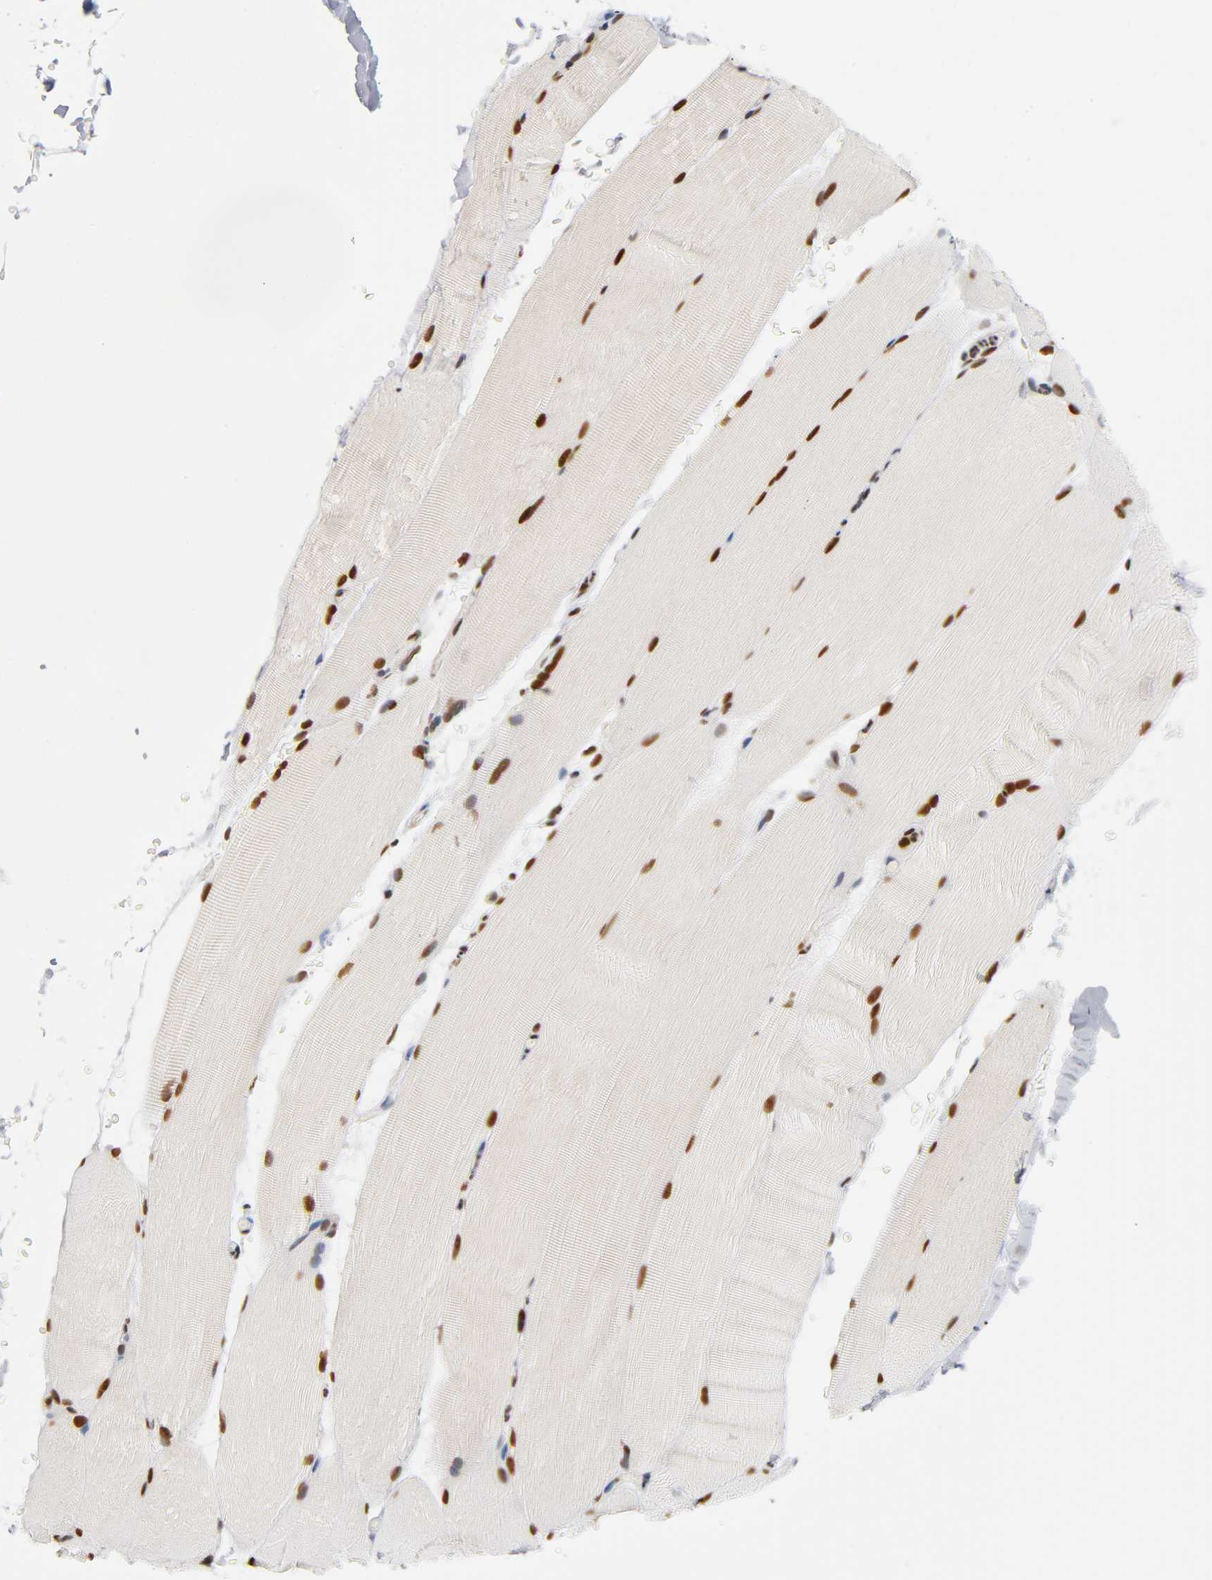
{"staining": {"intensity": "strong", "quantity": ">75%", "location": "nuclear"}, "tissue": "skeletal muscle", "cell_type": "Myocytes", "image_type": "normal", "snomed": [{"axis": "morphology", "description": "Normal tissue, NOS"}, {"axis": "topography", "description": "Skeletal muscle"}, {"axis": "topography", "description": "Parathyroid gland"}], "caption": "Immunohistochemical staining of unremarkable skeletal muscle exhibits high levels of strong nuclear positivity in approximately >75% of myocytes. The staining was performed using DAB, with brown indicating positive protein expression. Nuclei are stained blue with hematoxylin.", "gene": "ILKAP", "patient": {"sex": "female", "age": 37}}